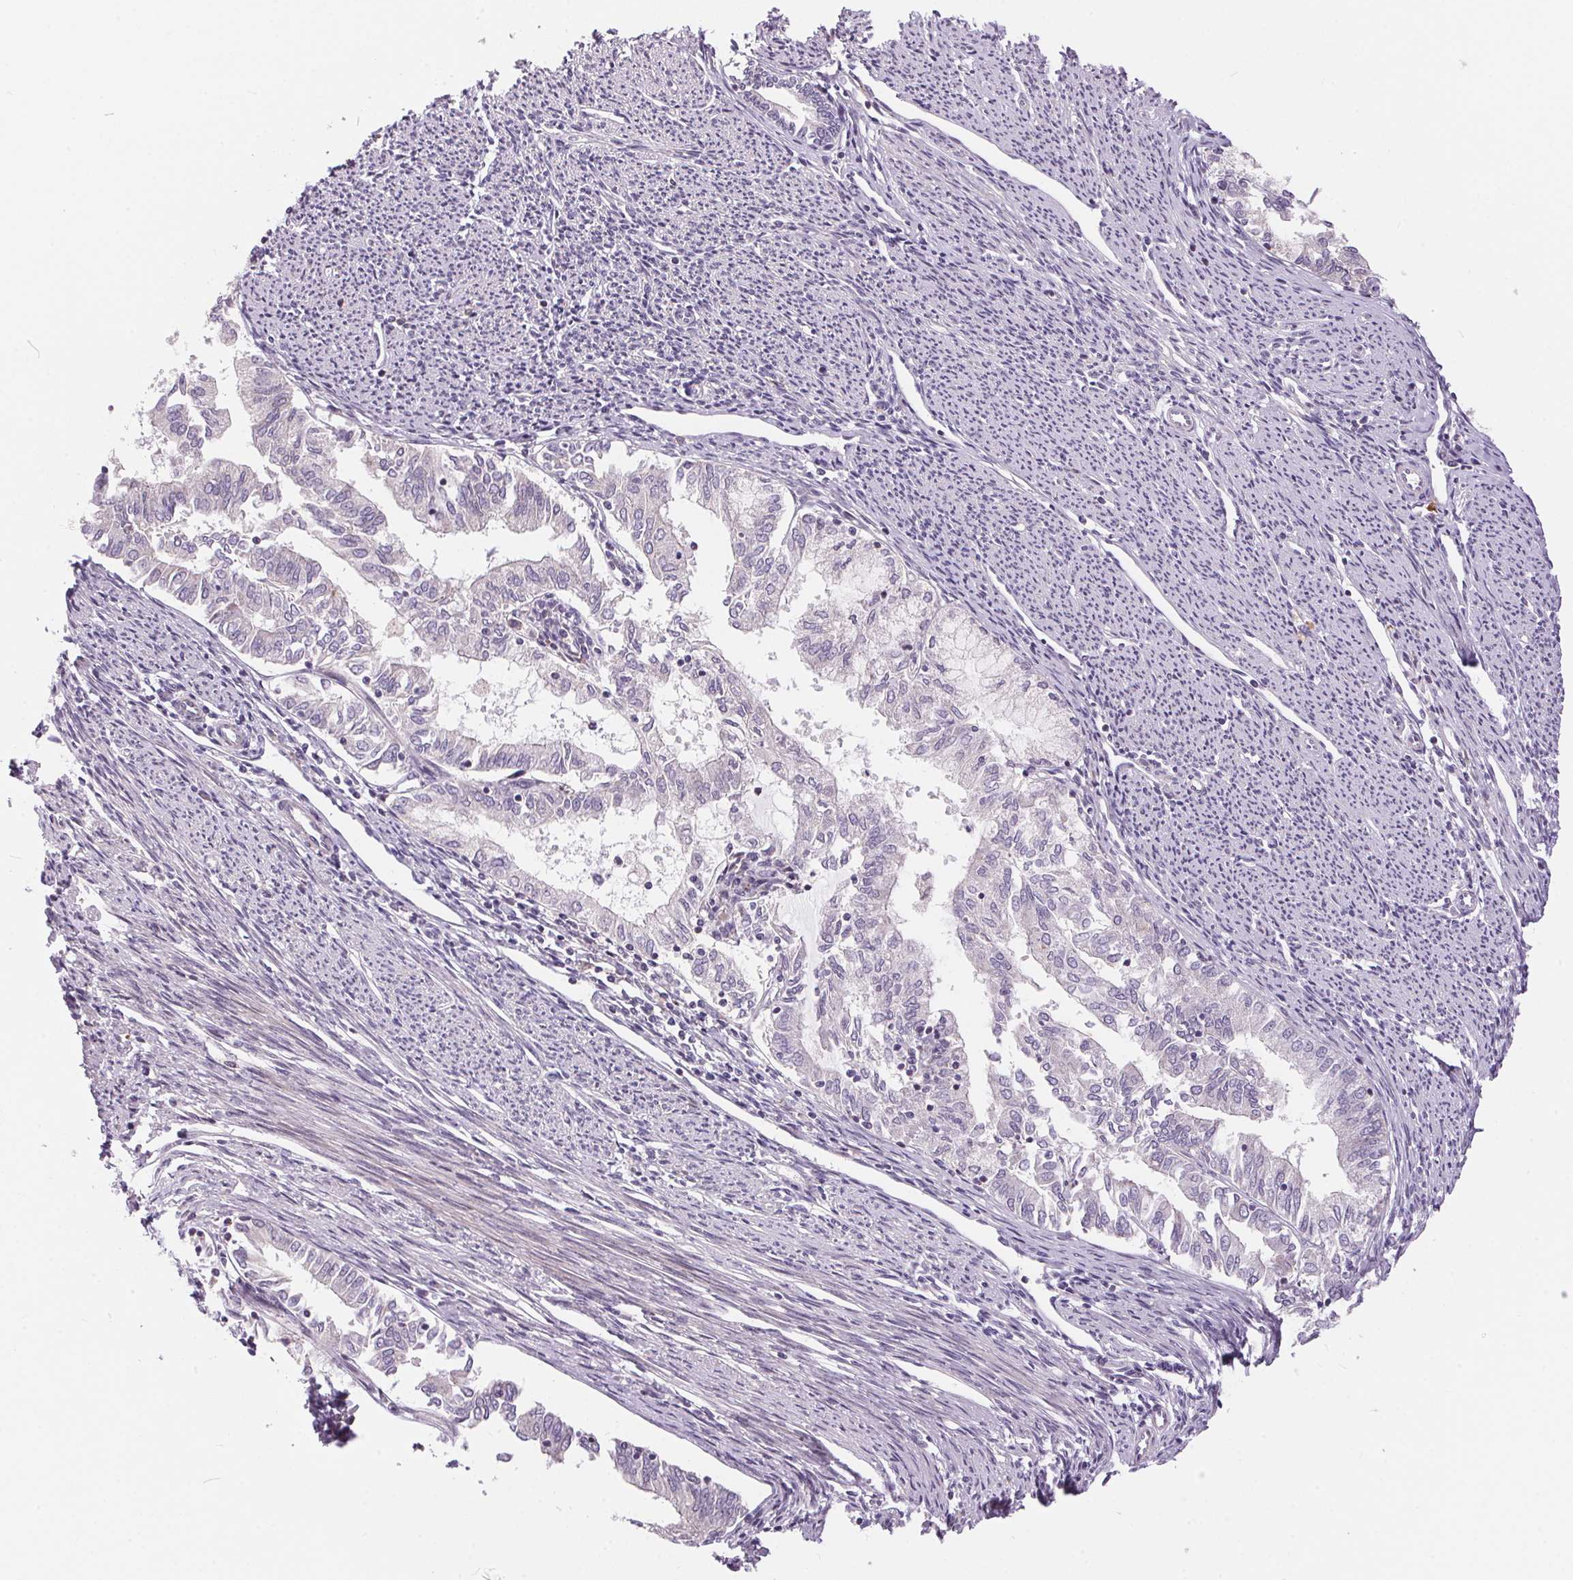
{"staining": {"intensity": "negative", "quantity": "none", "location": "none"}, "tissue": "endometrial cancer", "cell_type": "Tumor cells", "image_type": "cancer", "snomed": [{"axis": "morphology", "description": "Adenocarcinoma, NOS"}, {"axis": "topography", "description": "Endometrium"}], "caption": "IHC of human endometrial adenocarcinoma displays no positivity in tumor cells. Brightfield microscopy of IHC stained with DAB (3,3'-diaminobenzidine) (brown) and hematoxylin (blue), captured at high magnification.", "gene": "UNC13B", "patient": {"sex": "female", "age": 79}}